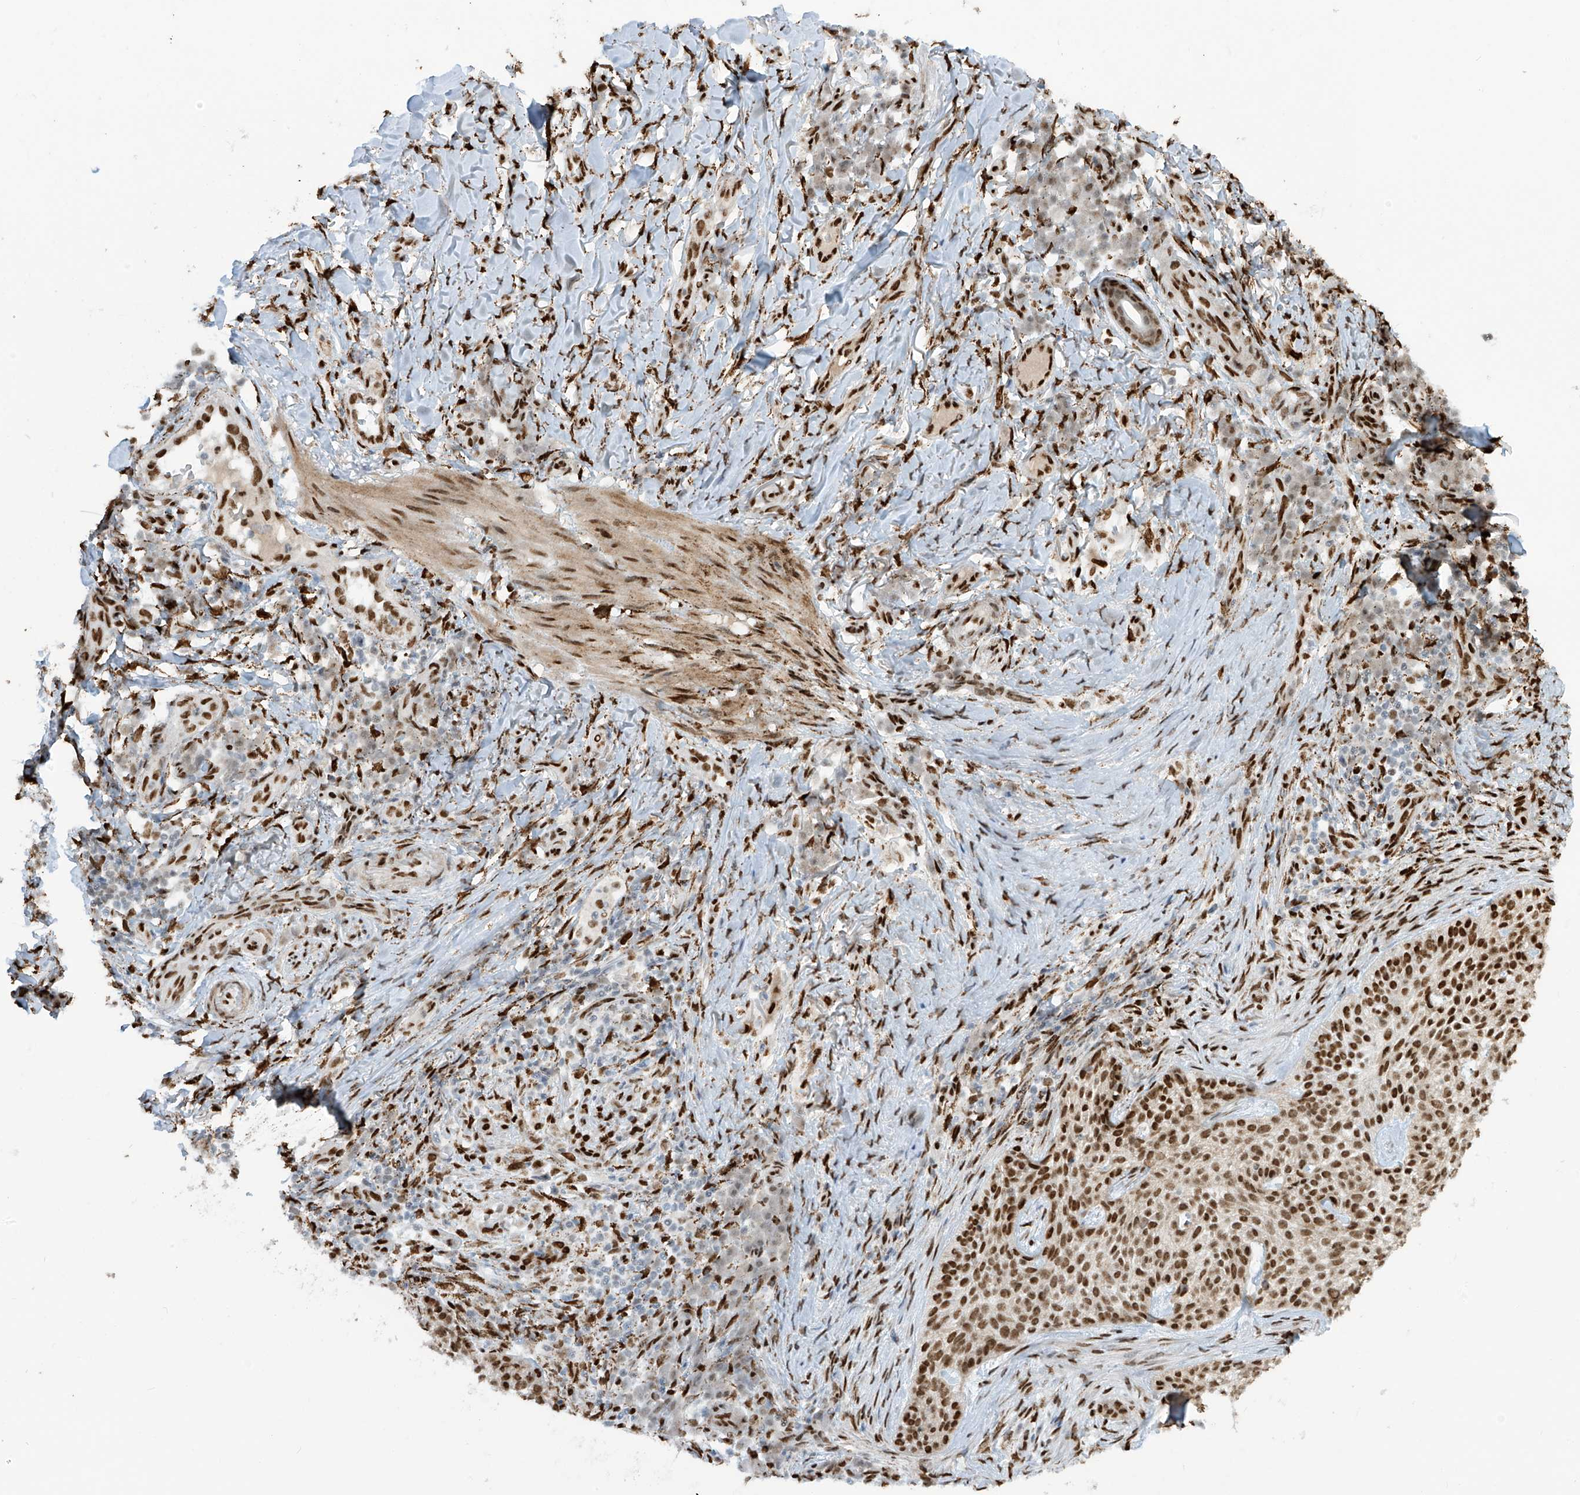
{"staining": {"intensity": "strong", "quantity": ">75%", "location": "nuclear"}, "tissue": "skin cancer", "cell_type": "Tumor cells", "image_type": "cancer", "snomed": [{"axis": "morphology", "description": "Basal cell carcinoma"}, {"axis": "topography", "description": "Skin"}], "caption": "Immunohistochemistry (IHC) micrograph of skin basal cell carcinoma stained for a protein (brown), which exhibits high levels of strong nuclear positivity in about >75% of tumor cells.", "gene": "PM20D2", "patient": {"sex": "female", "age": 64}}